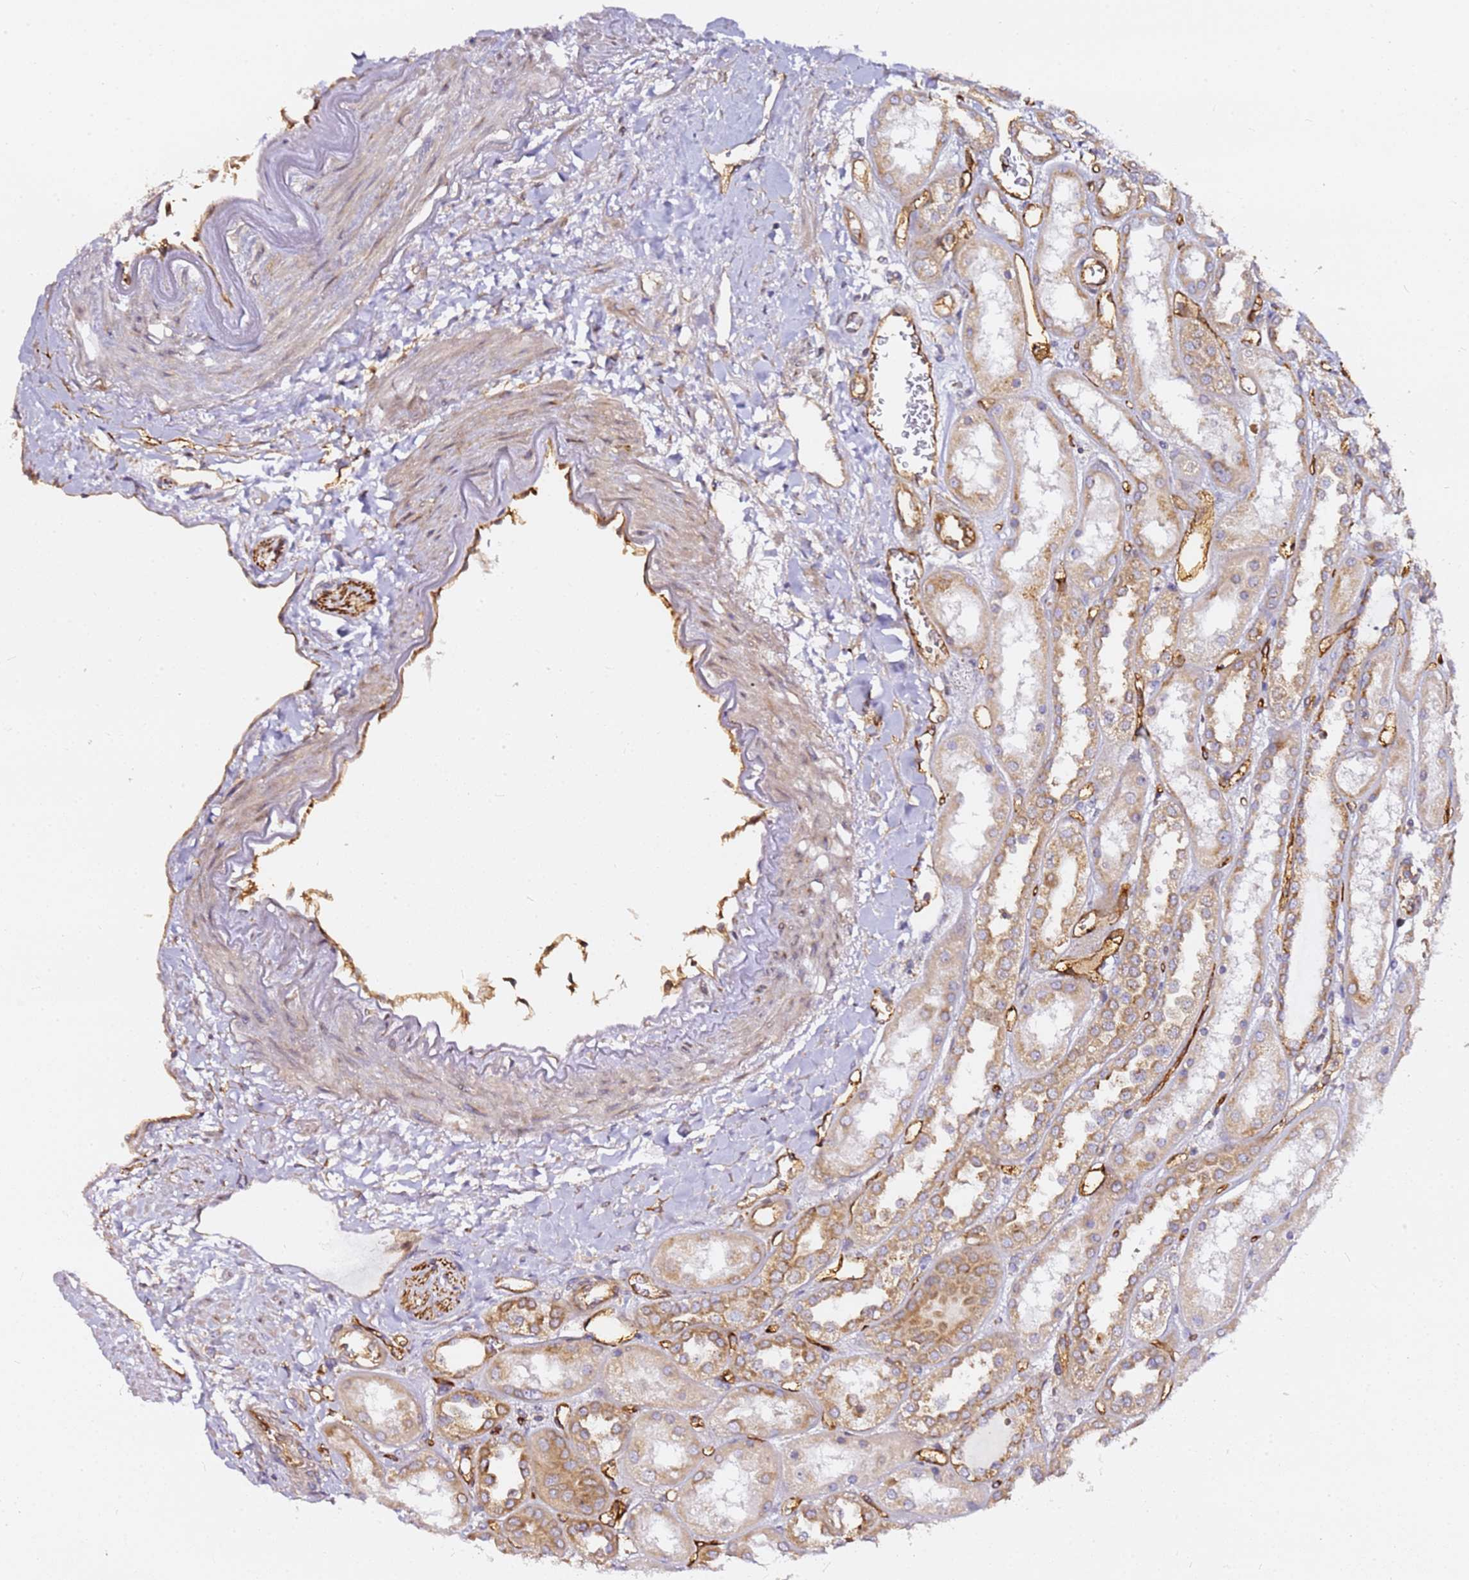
{"staining": {"intensity": "moderate", "quantity": "<25%", "location": "cytoplasmic/membranous"}, "tissue": "kidney", "cell_type": "Cells in glomeruli", "image_type": "normal", "snomed": [{"axis": "morphology", "description": "Normal tissue, NOS"}, {"axis": "topography", "description": "Kidney"}], "caption": "A high-resolution histopathology image shows immunohistochemistry staining of unremarkable kidney, which displays moderate cytoplasmic/membranous positivity in approximately <25% of cells in glomeruli. The staining was performed using DAB (3,3'-diaminobenzidine) to visualize the protein expression in brown, while the nuclei were stained in blue with hematoxylin (Magnification: 20x).", "gene": "KIF7", "patient": {"sex": "male", "age": 70}}